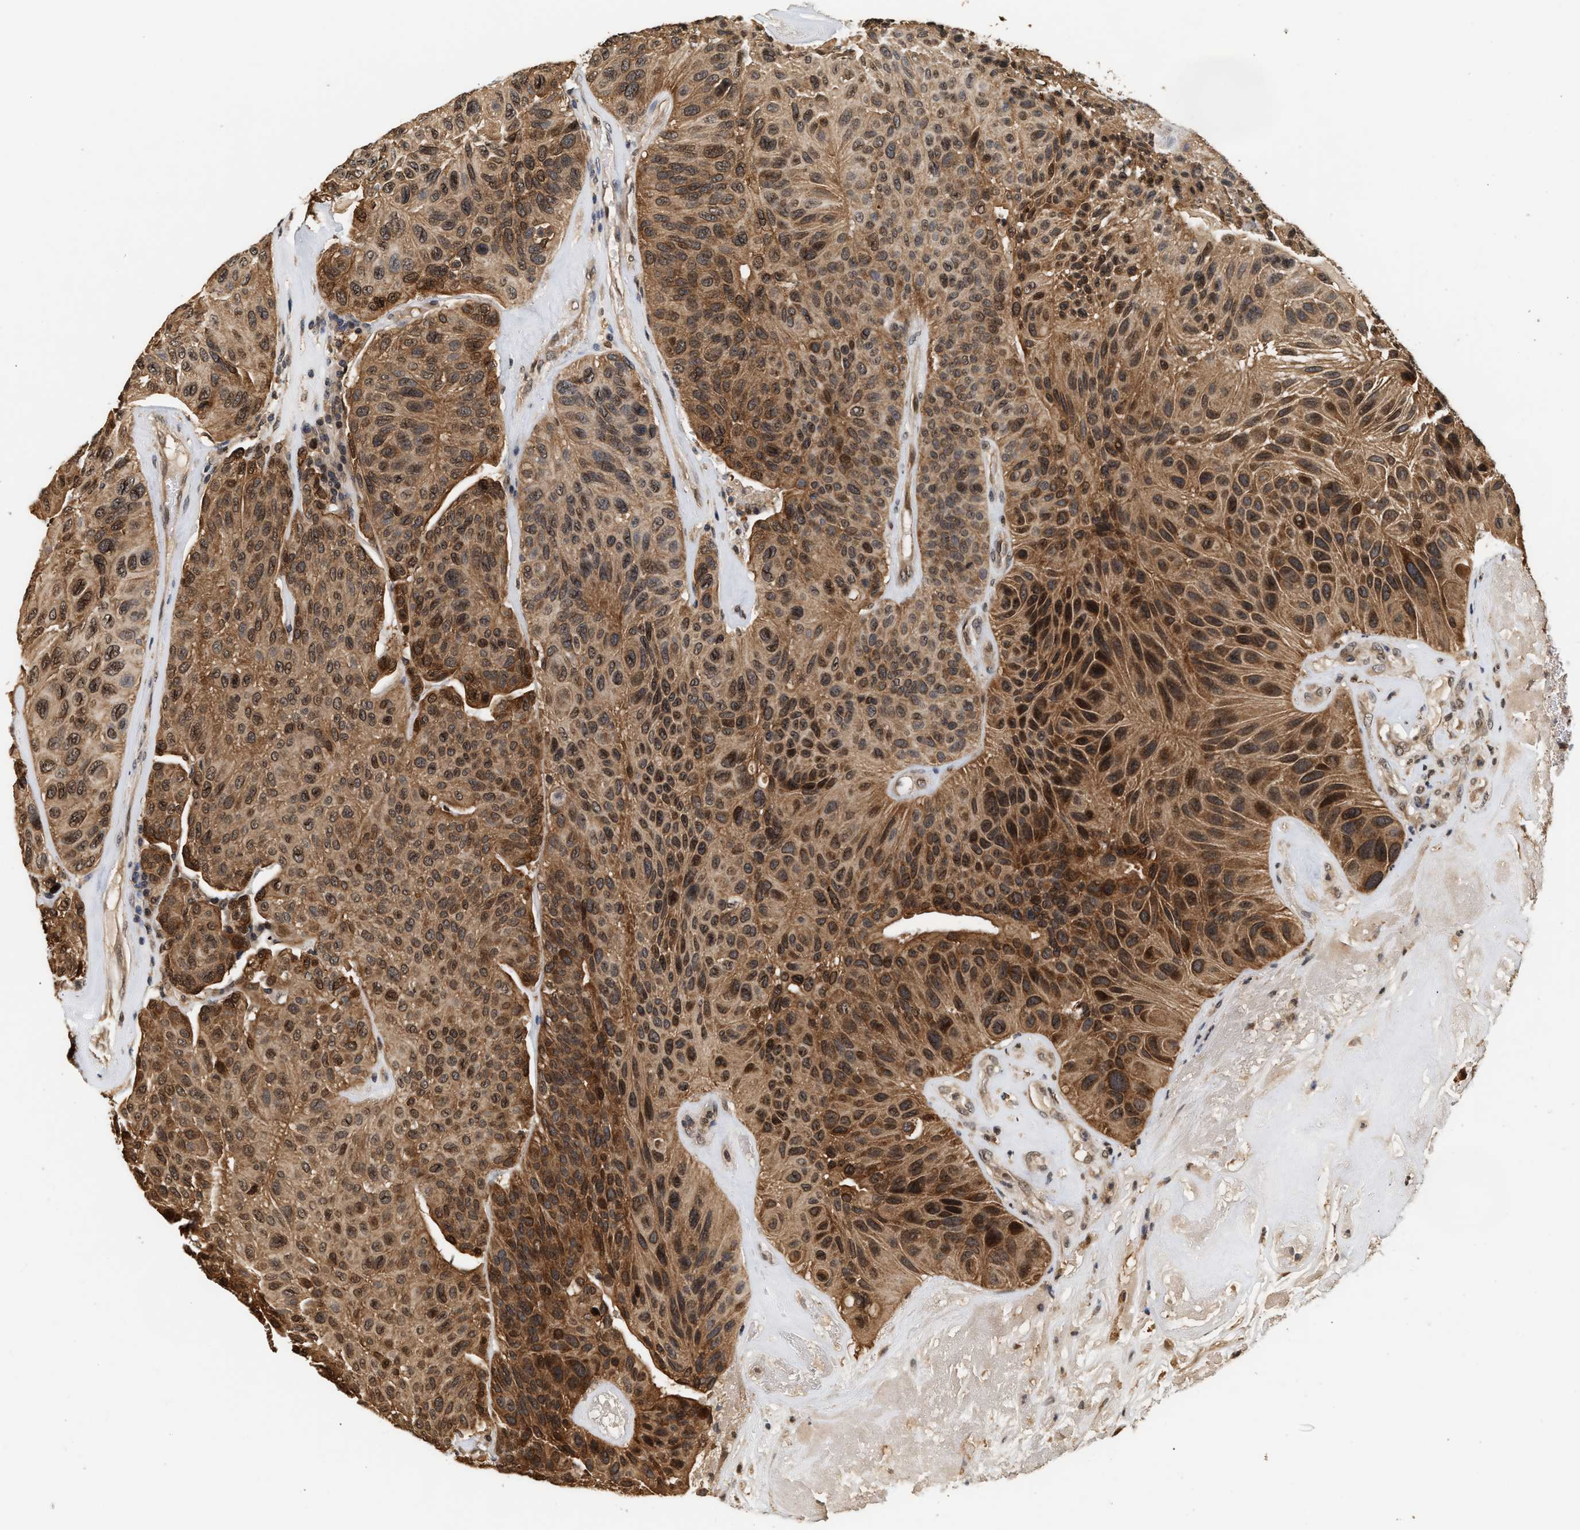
{"staining": {"intensity": "moderate", "quantity": ">75%", "location": "cytoplasmic/membranous,nuclear"}, "tissue": "urothelial cancer", "cell_type": "Tumor cells", "image_type": "cancer", "snomed": [{"axis": "morphology", "description": "Urothelial carcinoma, High grade"}, {"axis": "topography", "description": "Urinary bladder"}], "caption": "A micrograph of human urothelial cancer stained for a protein demonstrates moderate cytoplasmic/membranous and nuclear brown staining in tumor cells. The protein is stained brown, and the nuclei are stained in blue (DAB (3,3'-diaminobenzidine) IHC with brightfield microscopy, high magnification).", "gene": "ABHD5", "patient": {"sex": "male", "age": 66}}